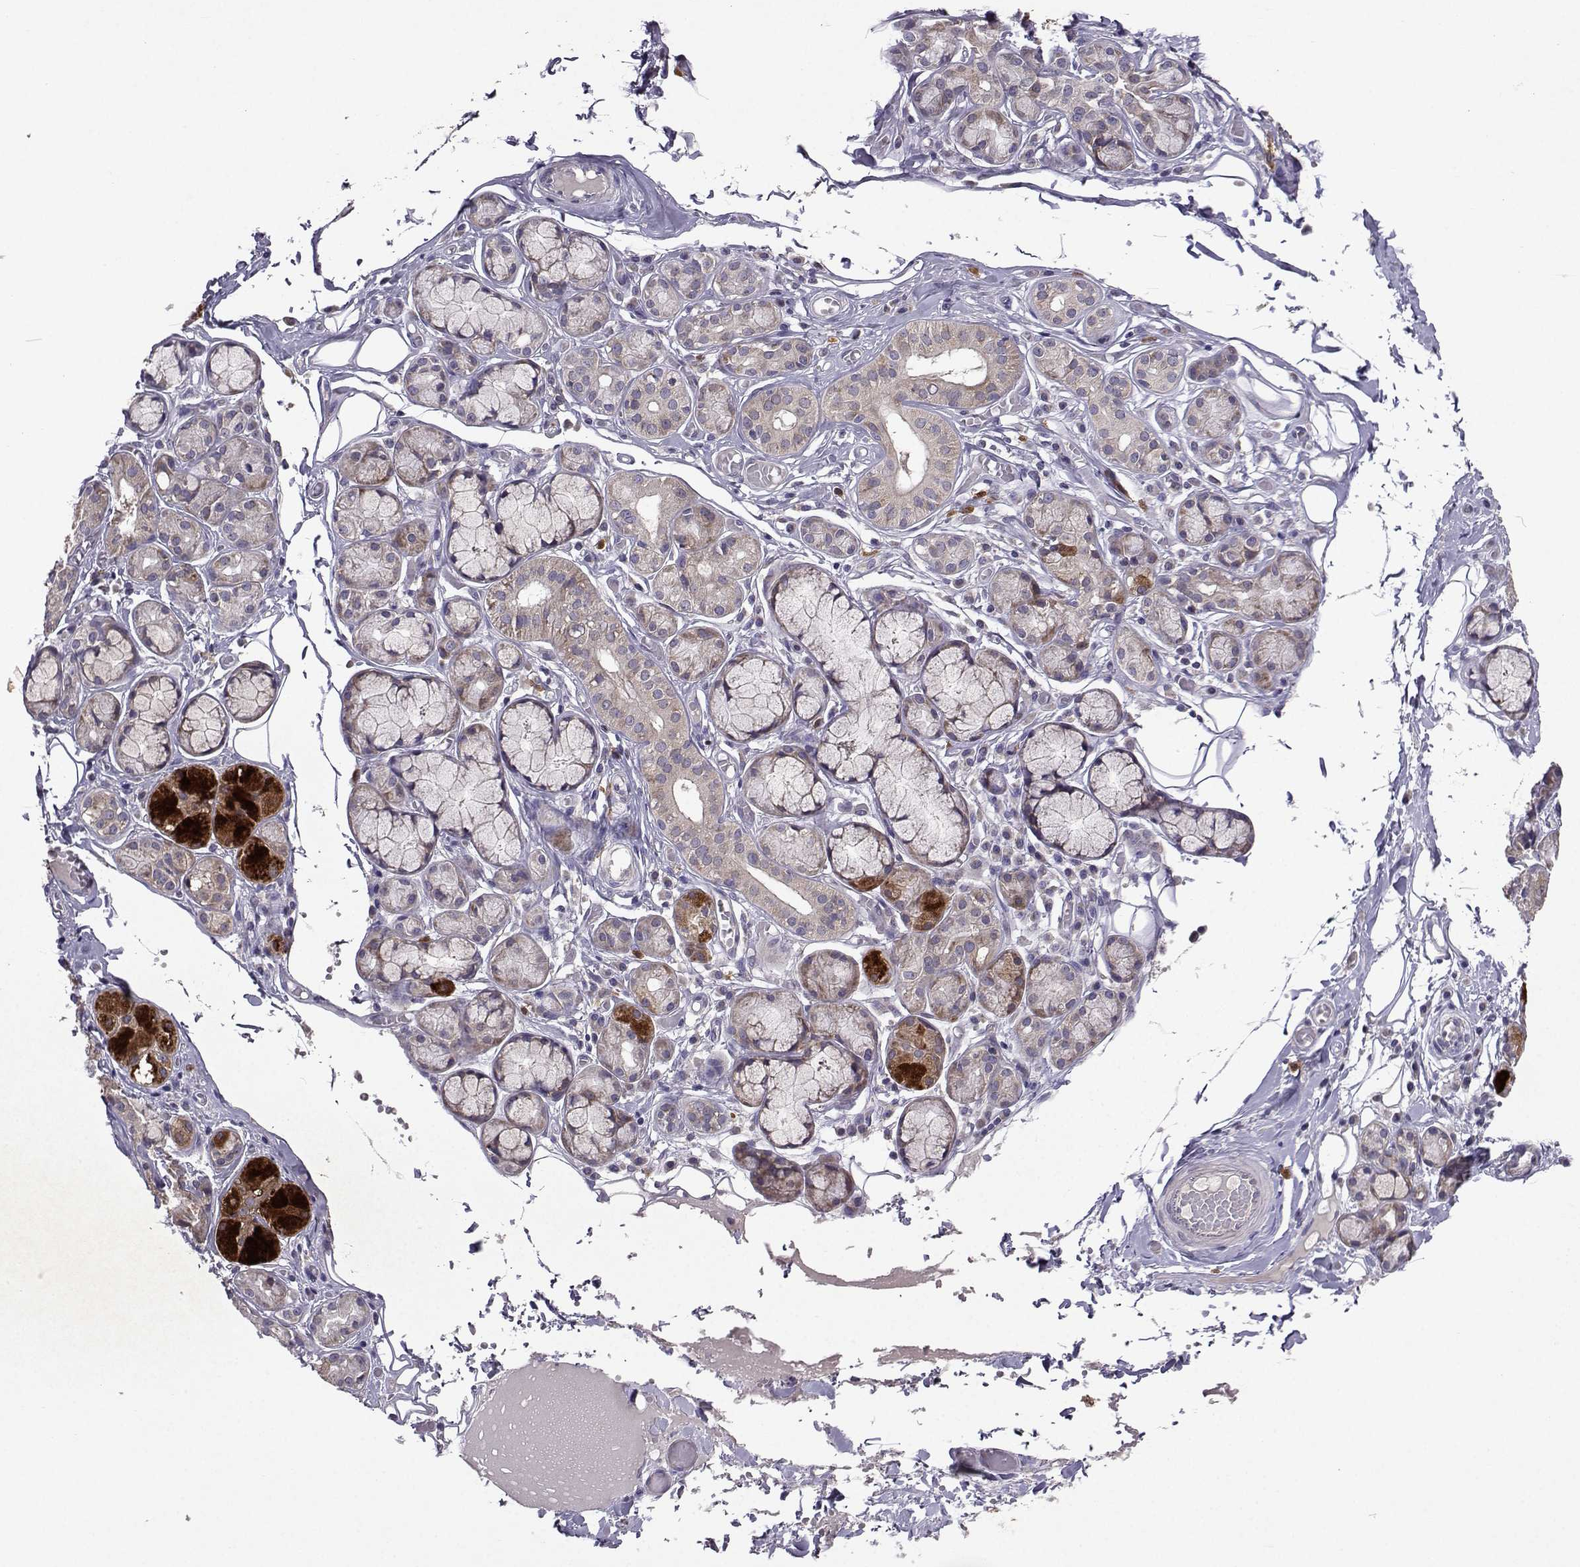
{"staining": {"intensity": "strong", "quantity": "25%-75%", "location": "cytoplasmic/membranous"}, "tissue": "salivary gland", "cell_type": "Glandular cells", "image_type": "normal", "snomed": [{"axis": "morphology", "description": "Normal tissue, NOS"}, {"axis": "topography", "description": "Salivary gland"}, {"axis": "topography", "description": "Peripheral nerve tissue"}], "caption": "A high amount of strong cytoplasmic/membranous expression is present in about 25%-75% of glandular cells in normal salivary gland.", "gene": "STXBP5", "patient": {"sex": "male", "age": 71}}